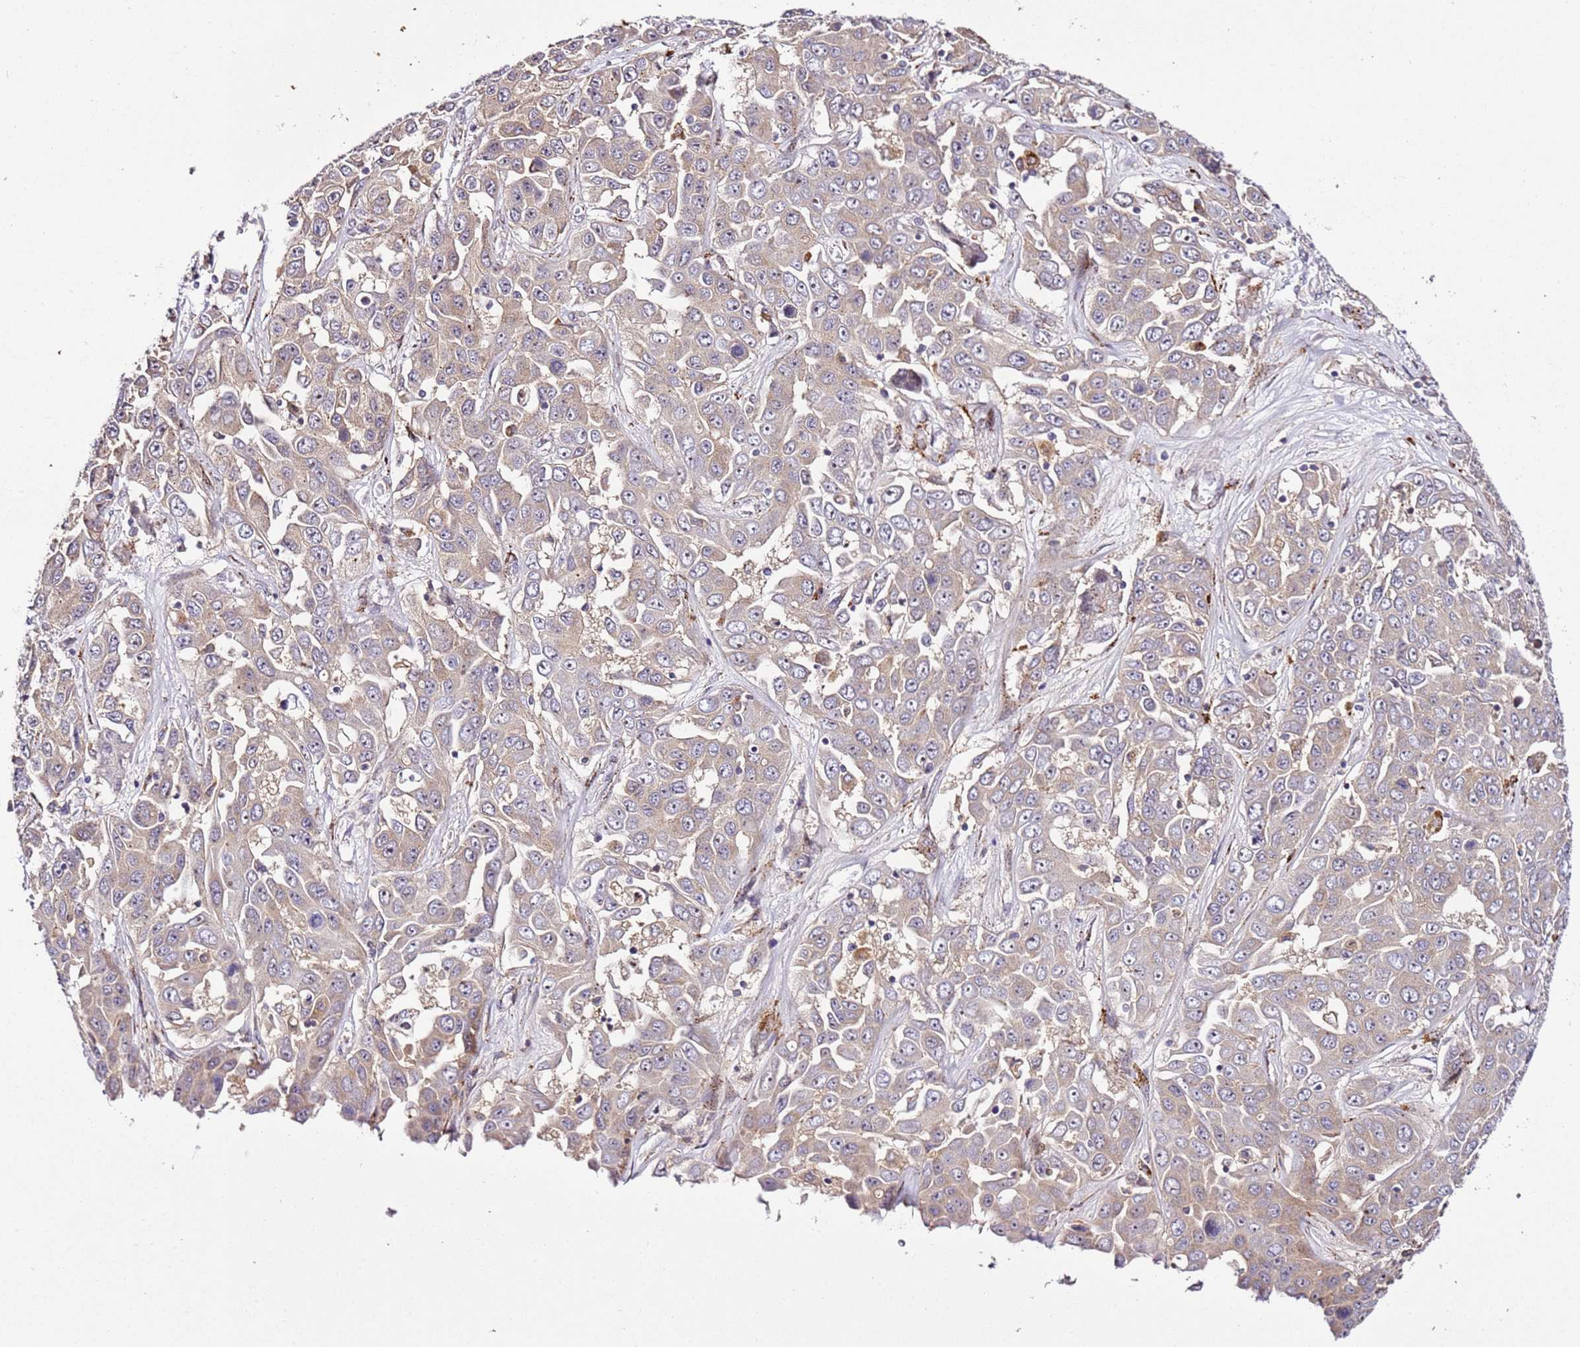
{"staining": {"intensity": "moderate", "quantity": "25%-75%", "location": "cytoplasmic/membranous"}, "tissue": "liver cancer", "cell_type": "Tumor cells", "image_type": "cancer", "snomed": [{"axis": "morphology", "description": "Cholangiocarcinoma"}, {"axis": "topography", "description": "Liver"}], "caption": "A photomicrograph of liver cholangiocarcinoma stained for a protein reveals moderate cytoplasmic/membranous brown staining in tumor cells. Using DAB (3,3'-diaminobenzidine) (brown) and hematoxylin (blue) stains, captured at high magnification using brightfield microscopy.", "gene": "PVRIG", "patient": {"sex": "female", "age": 52}}